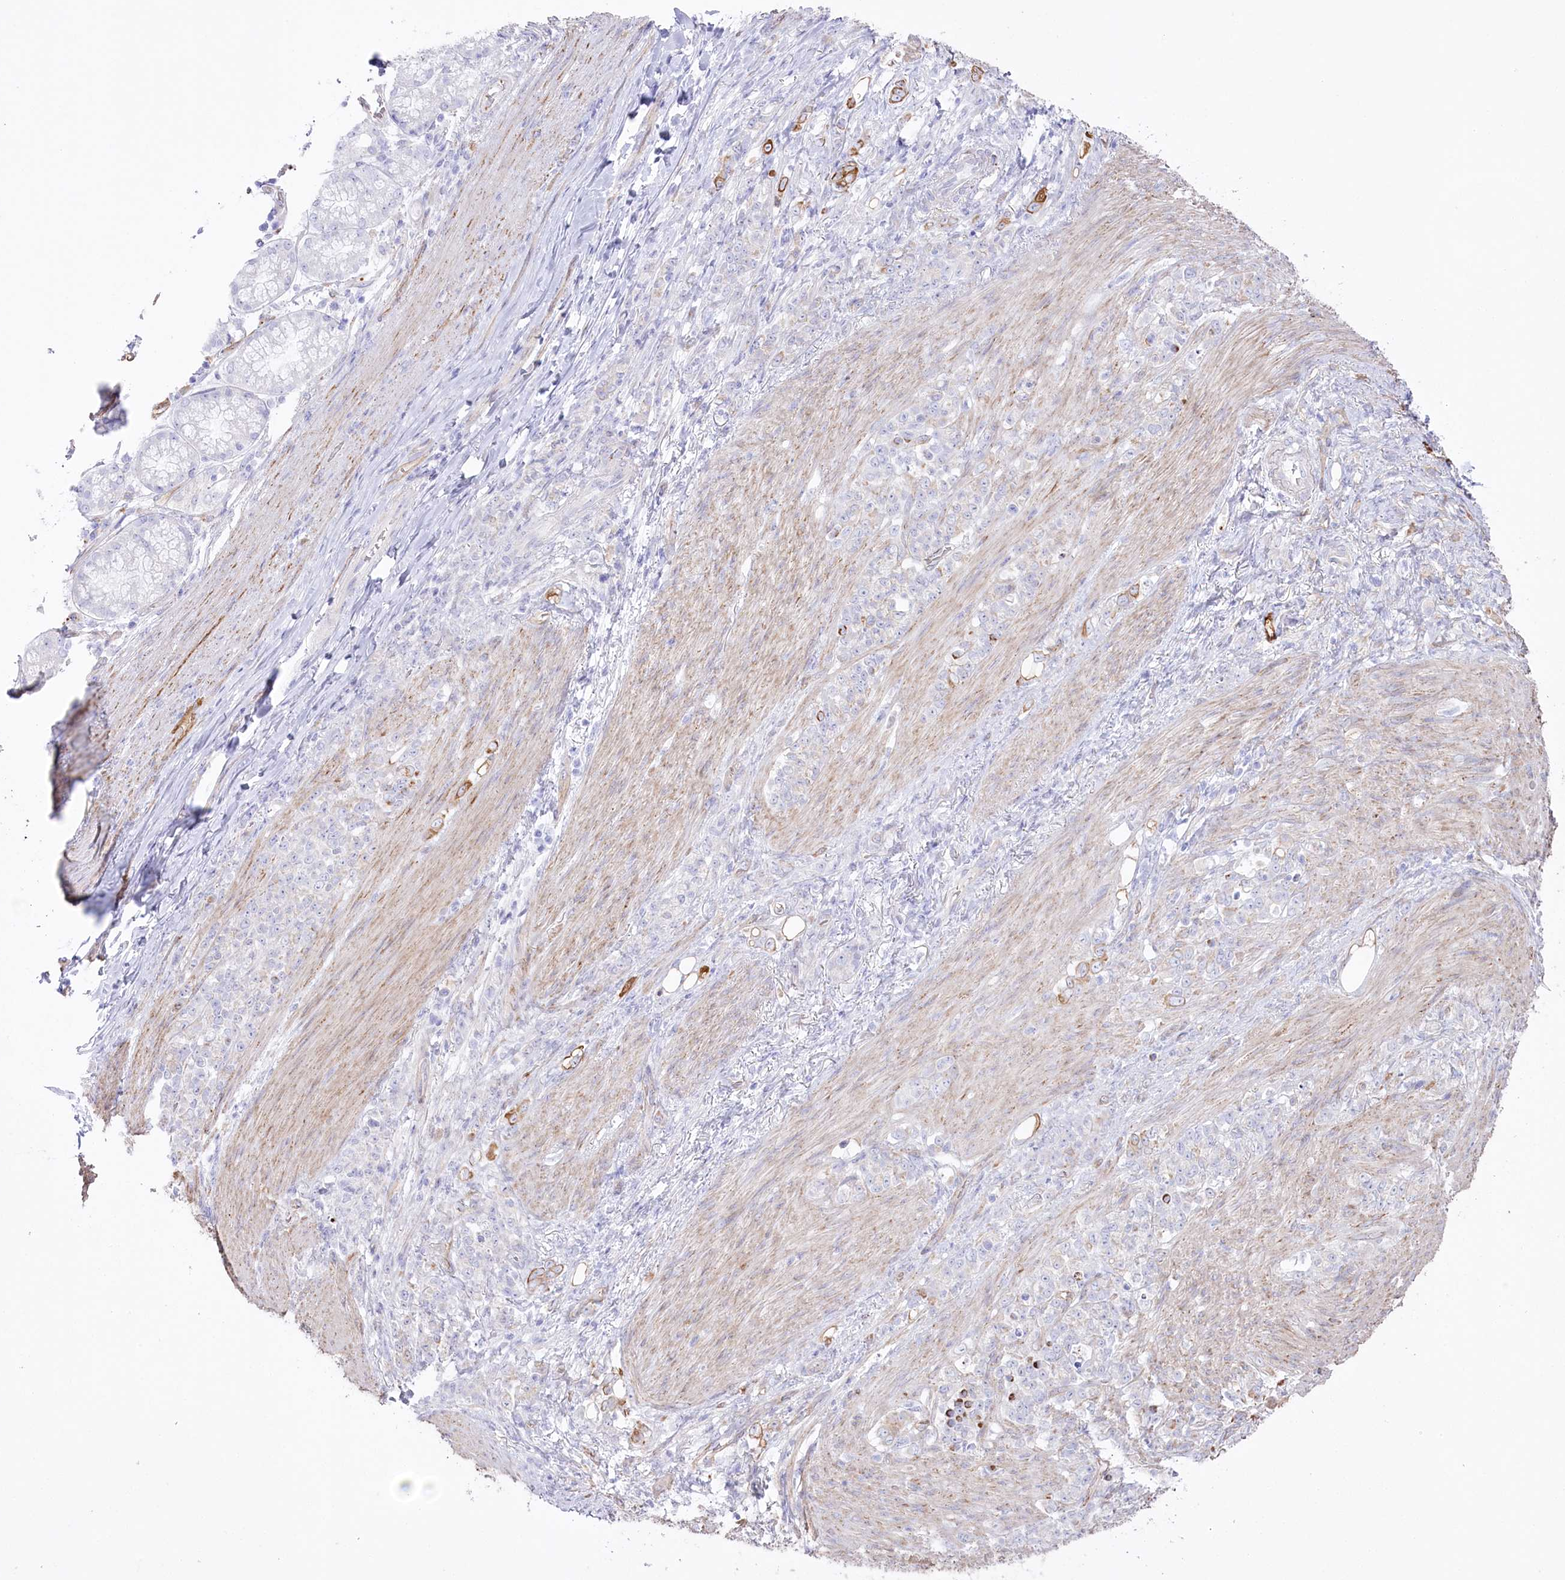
{"staining": {"intensity": "negative", "quantity": "none", "location": "none"}, "tissue": "stomach cancer", "cell_type": "Tumor cells", "image_type": "cancer", "snomed": [{"axis": "morphology", "description": "Adenocarcinoma, NOS"}, {"axis": "topography", "description": "Stomach"}], "caption": "The immunohistochemistry histopathology image has no significant staining in tumor cells of adenocarcinoma (stomach) tissue.", "gene": "SLC39A10", "patient": {"sex": "female", "age": 79}}